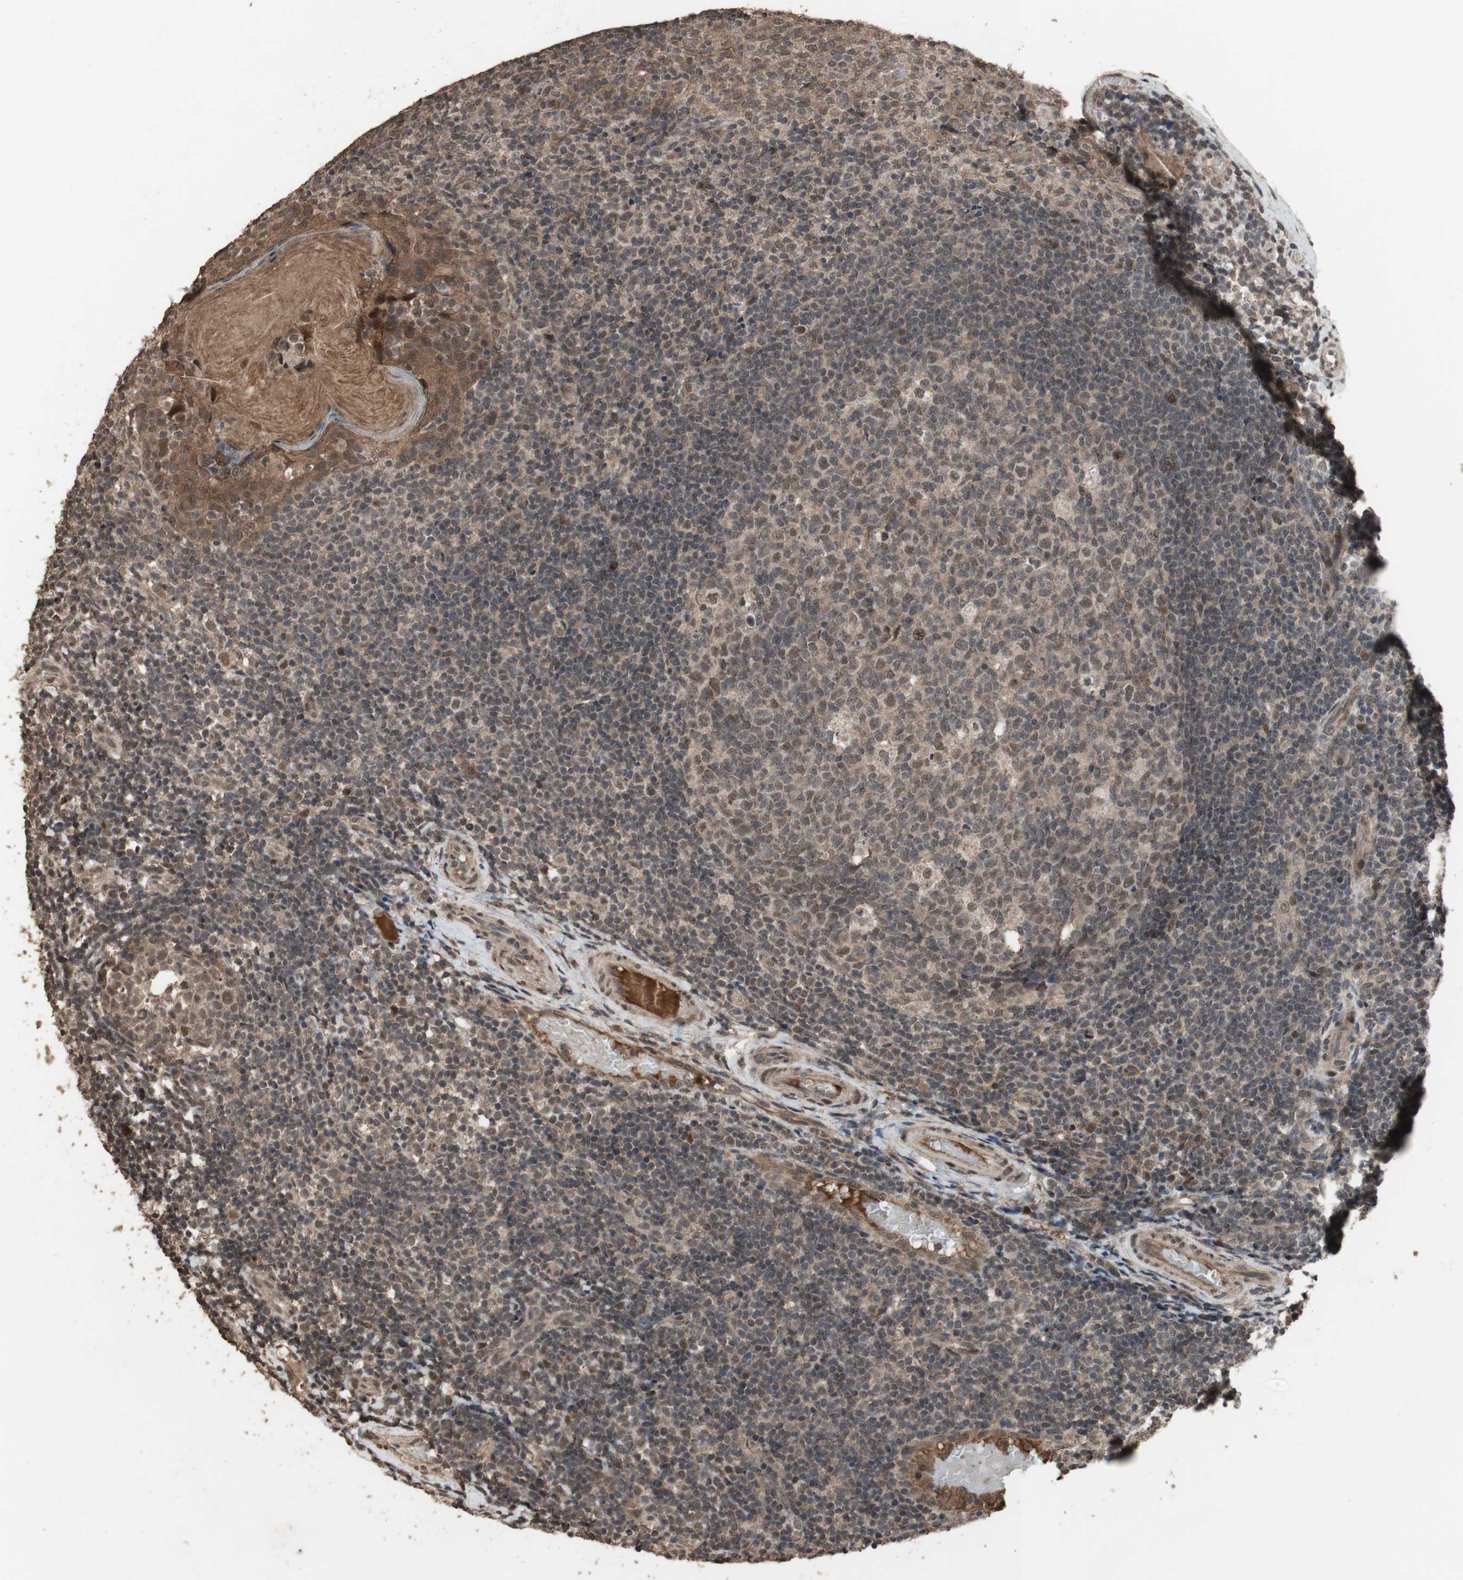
{"staining": {"intensity": "moderate", "quantity": "<25%", "location": "nuclear"}, "tissue": "tonsil", "cell_type": "Germinal center cells", "image_type": "normal", "snomed": [{"axis": "morphology", "description": "Normal tissue, NOS"}, {"axis": "topography", "description": "Tonsil"}], "caption": "The micrograph shows a brown stain indicating the presence of a protein in the nuclear of germinal center cells in tonsil. The staining was performed using DAB to visualize the protein expression in brown, while the nuclei were stained in blue with hematoxylin (Magnification: 20x).", "gene": "KANSL1", "patient": {"sex": "female", "age": 19}}